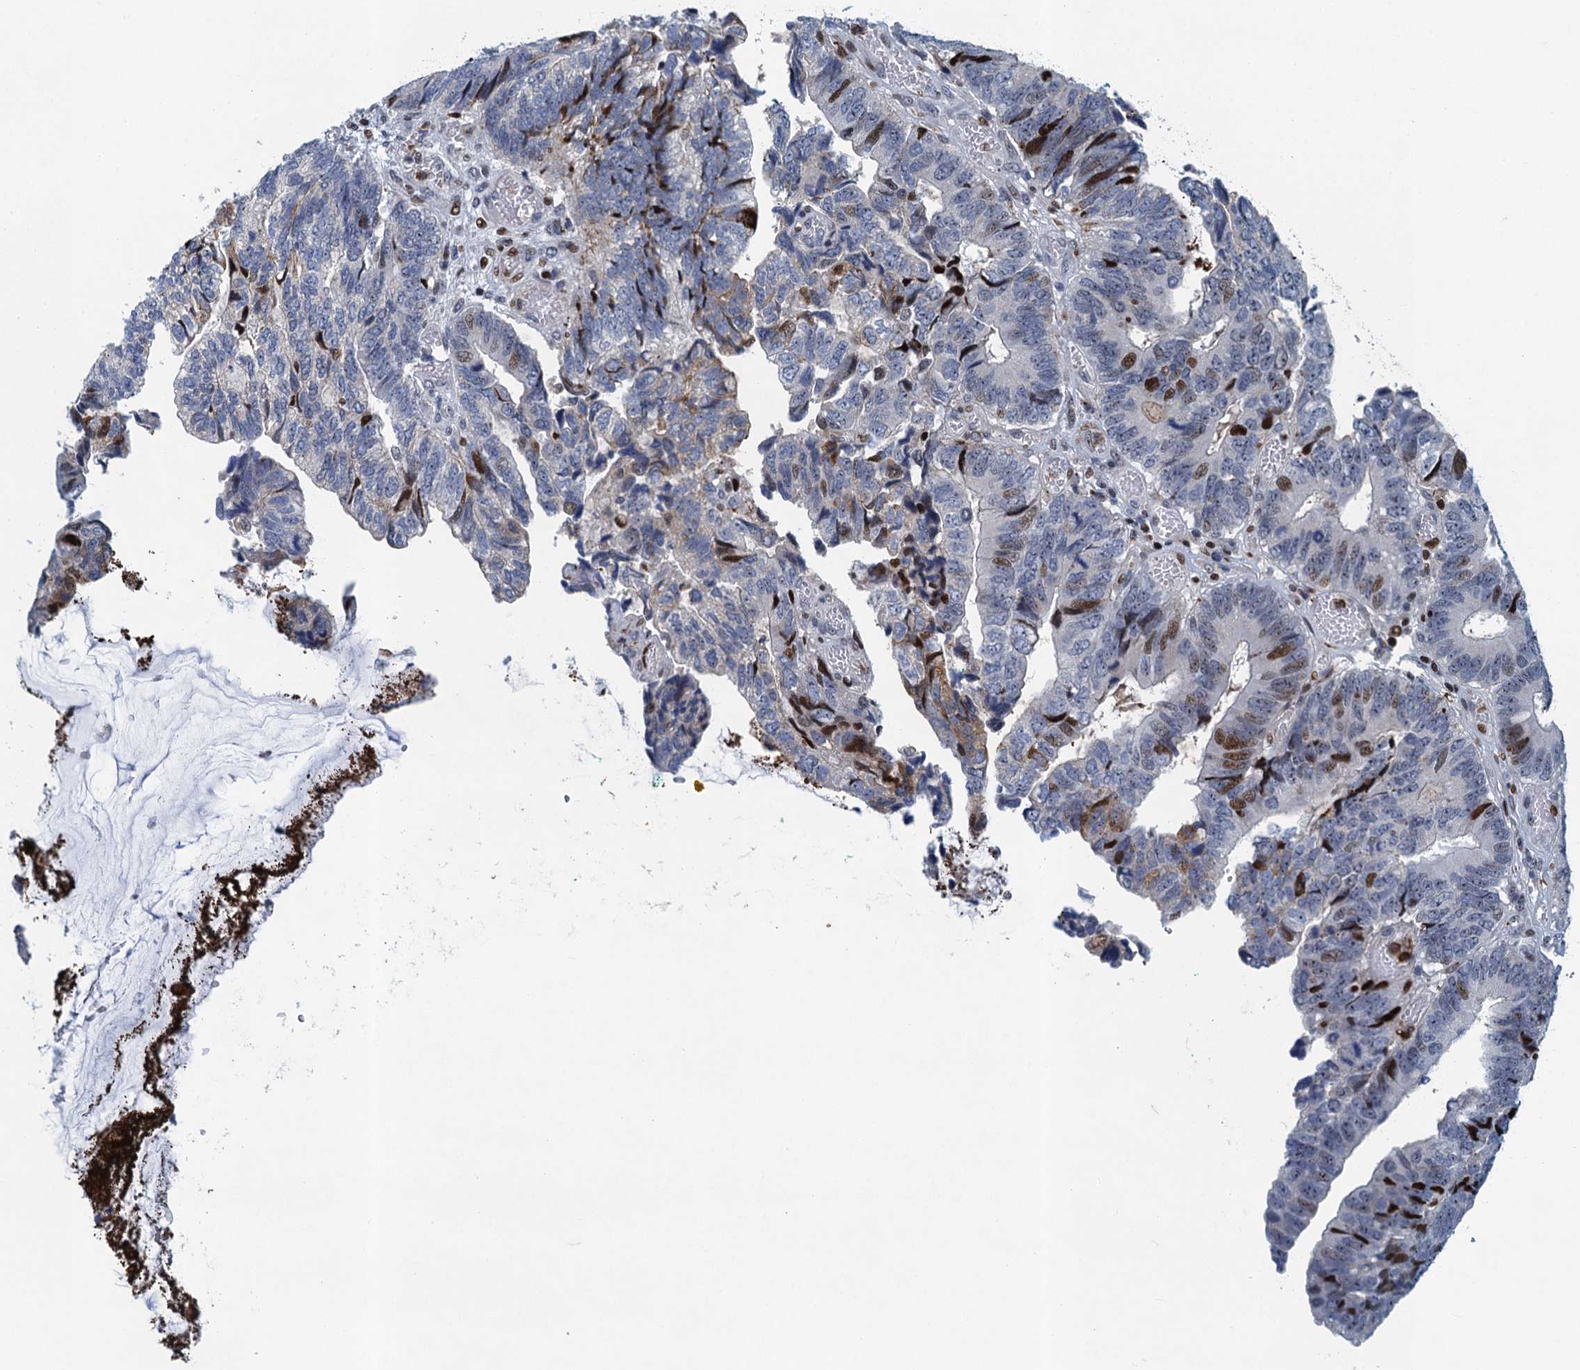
{"staining": {"intensity": "moderate", "quantity": "<25%", "location": "nuclear"}, "tissue": "colorectal cancer", "cell_type": "Tumor cells", "image_type": "cancer", "snomed": [{"axis": "morphology", "description": "Adenocarcinoma, NOS"}, {"axis": "topography", "description": "Colon"}], "caption": "Protein staining exhibits moderate nuclear expression in approximately <25% of tumor cells in colorectal cancer. (DAB IHC with brightfield microscopy, high magnification).", "gene": "ANKRD13D", "patient": {"sex": "female", "age": 67}}